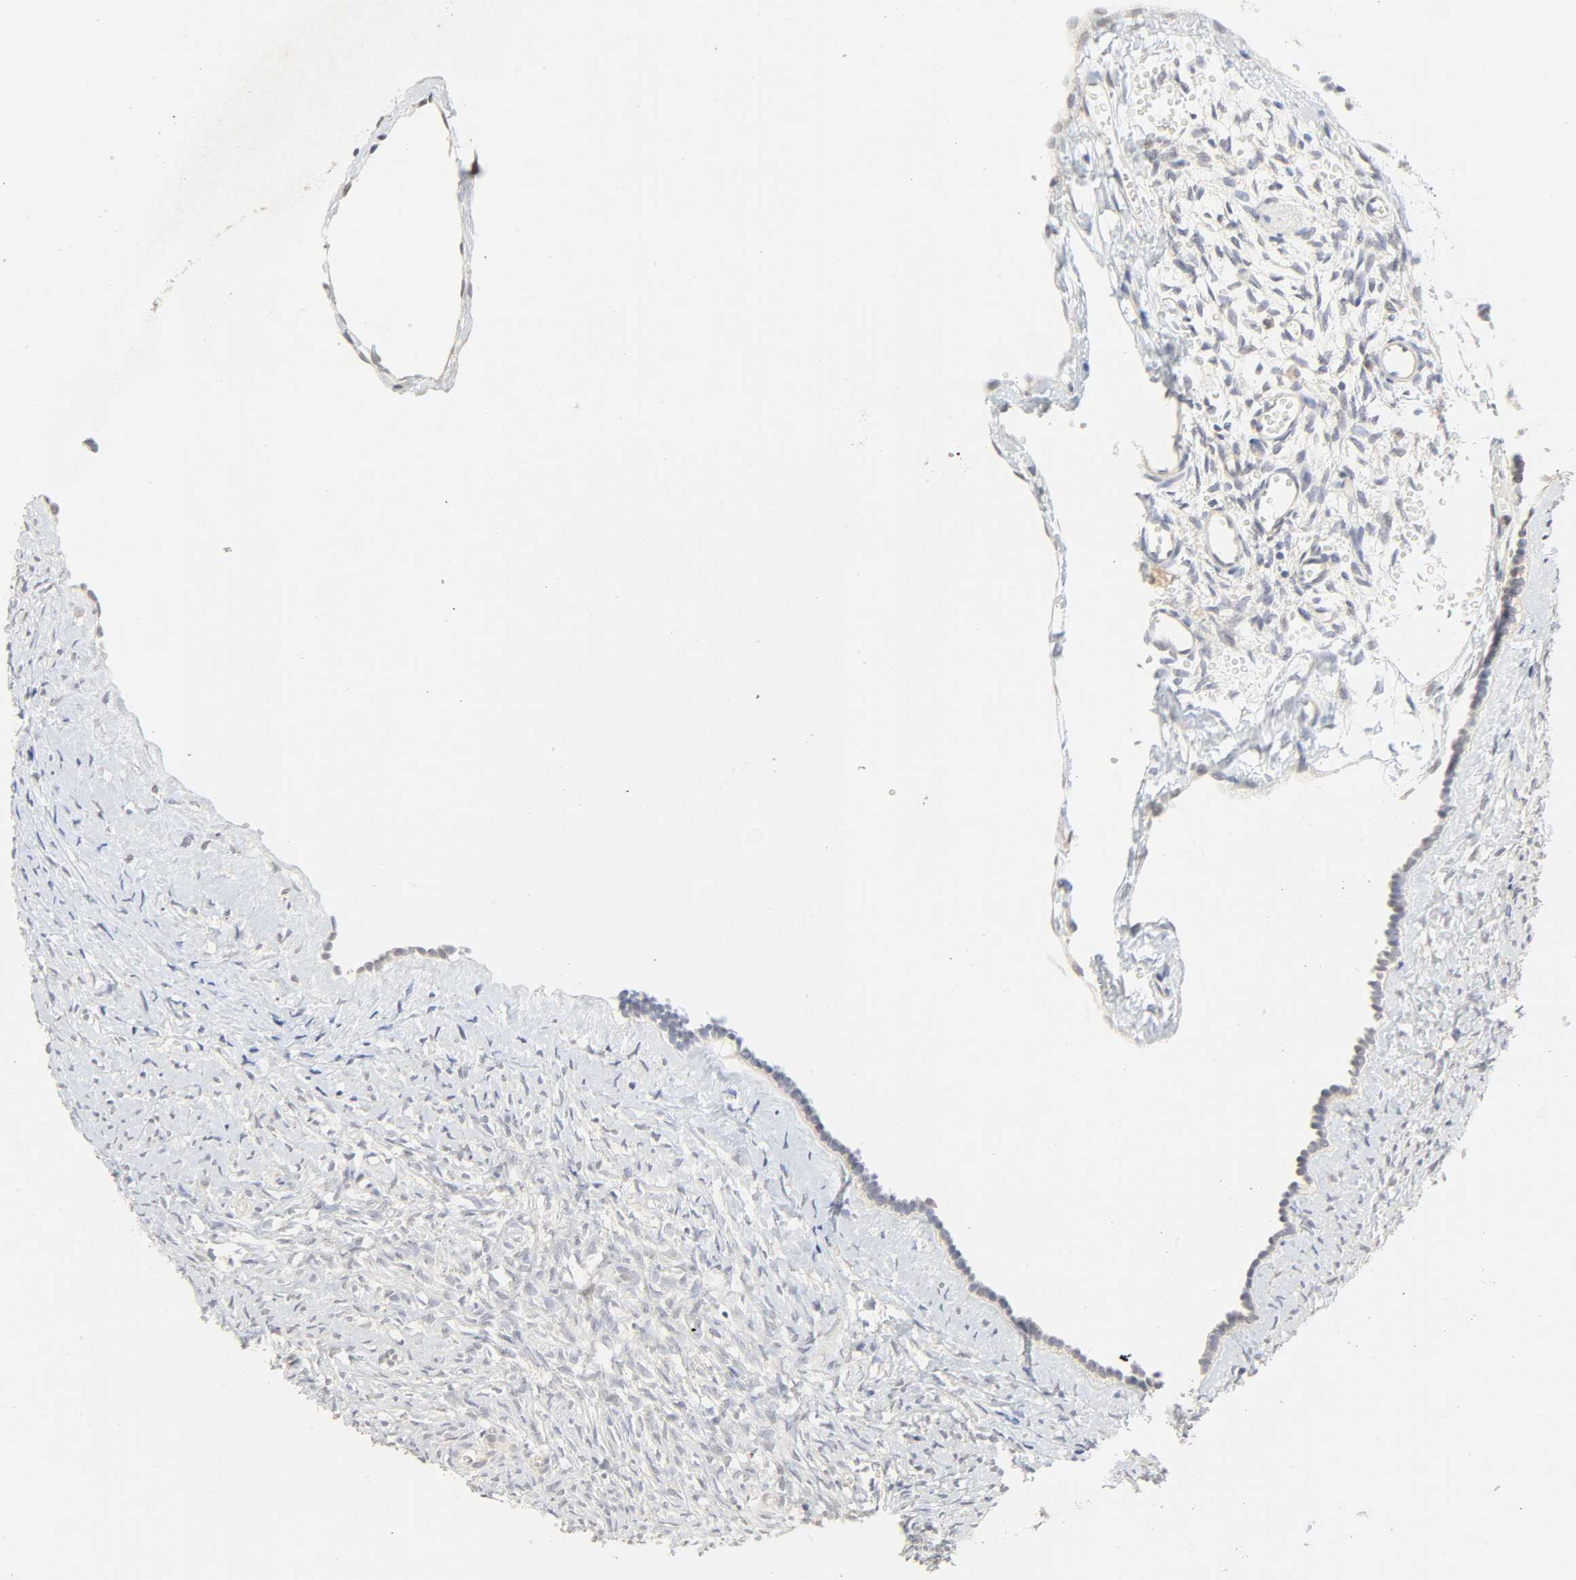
{"staining": {"intensity": "moderate", "quantity": "25%-75%", "location": "cytoplasmic/membranous"}, "tissue": "ovary", "cell_type": "Follicle cells", "image_type": "normal", "snomed": [{"axis": "morphology", "description": "Normal tissue, NOS"}, {"axis": "topography", "description": "Ovary"}], "caption": "Follicle cells demonstrate moderate cytoplasmic/membranous expression in approximately 25%-75% of cells in unremarkable ovary. The protein of interest is stained brown, and the nuclei are stained in blue (DAB IHC with brightfield microscopy, high magnification).", "gene": "ACSS2", "patient": {"sex": "female", "age": 35}}